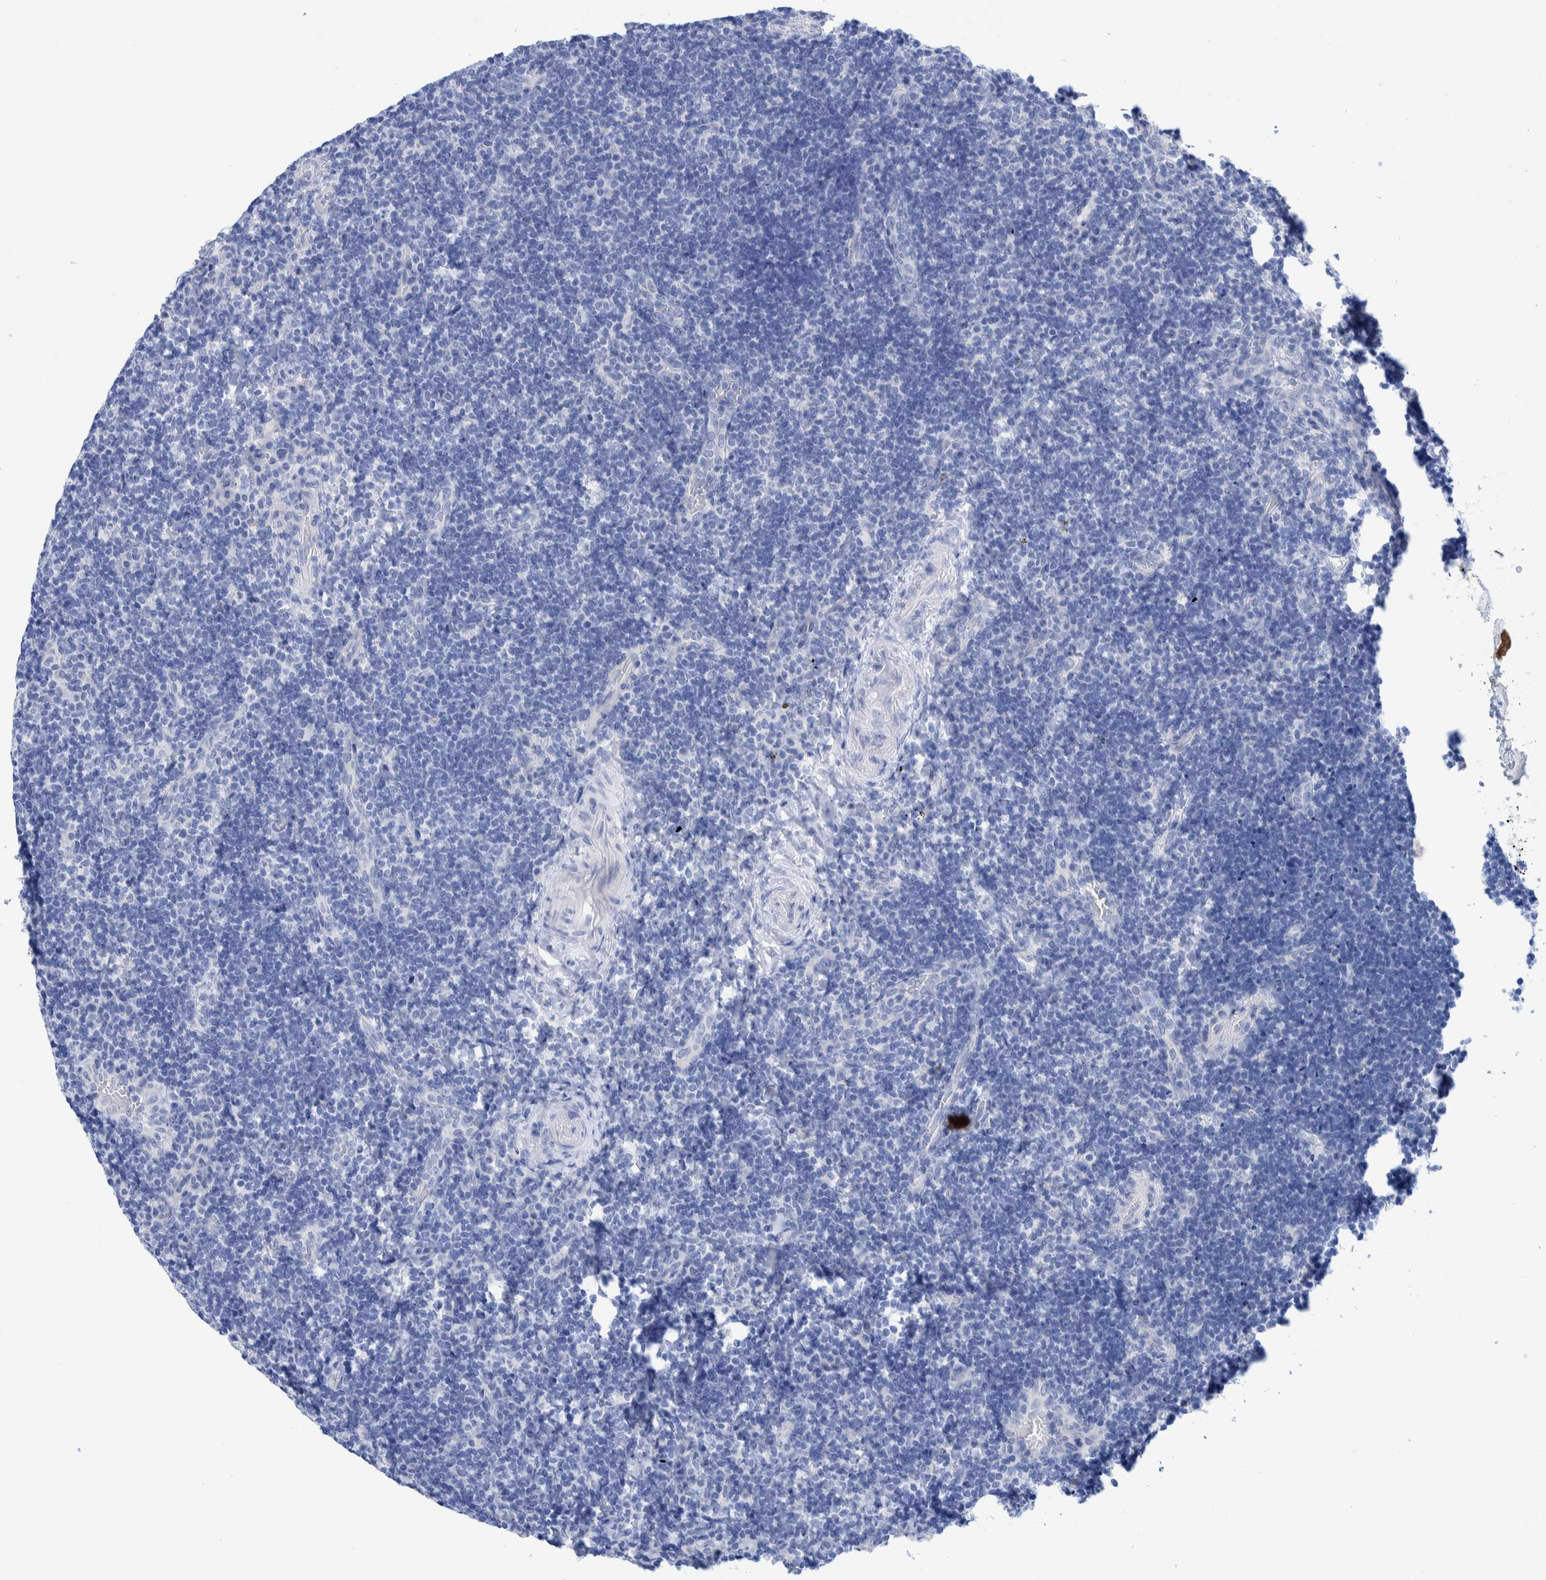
{"staining": {"intensity": "negative", "quantity": "none", "location": "none"}, "tissue": "lymphoma", "cell_type": "Tumor cells", "image_type": "cancer", "snomed": [{"axis": "morphology", "description": "Malignant lymphoma, non-Hodgkin's type, High grade"}, {"axis": "topography", "description": "Tonsil"}], "caption": "A micrograph of human malignant lymphoma, non-Hodgkin's type (high-grade) is negative for staining in tumor cells. (DAB (3,3'-diaminobenzidine) immunohistochemistry visualized using brightfield microscopy, high magnification).", "gene": "PERP", "patient": {"sex": "female", "age": 36}}